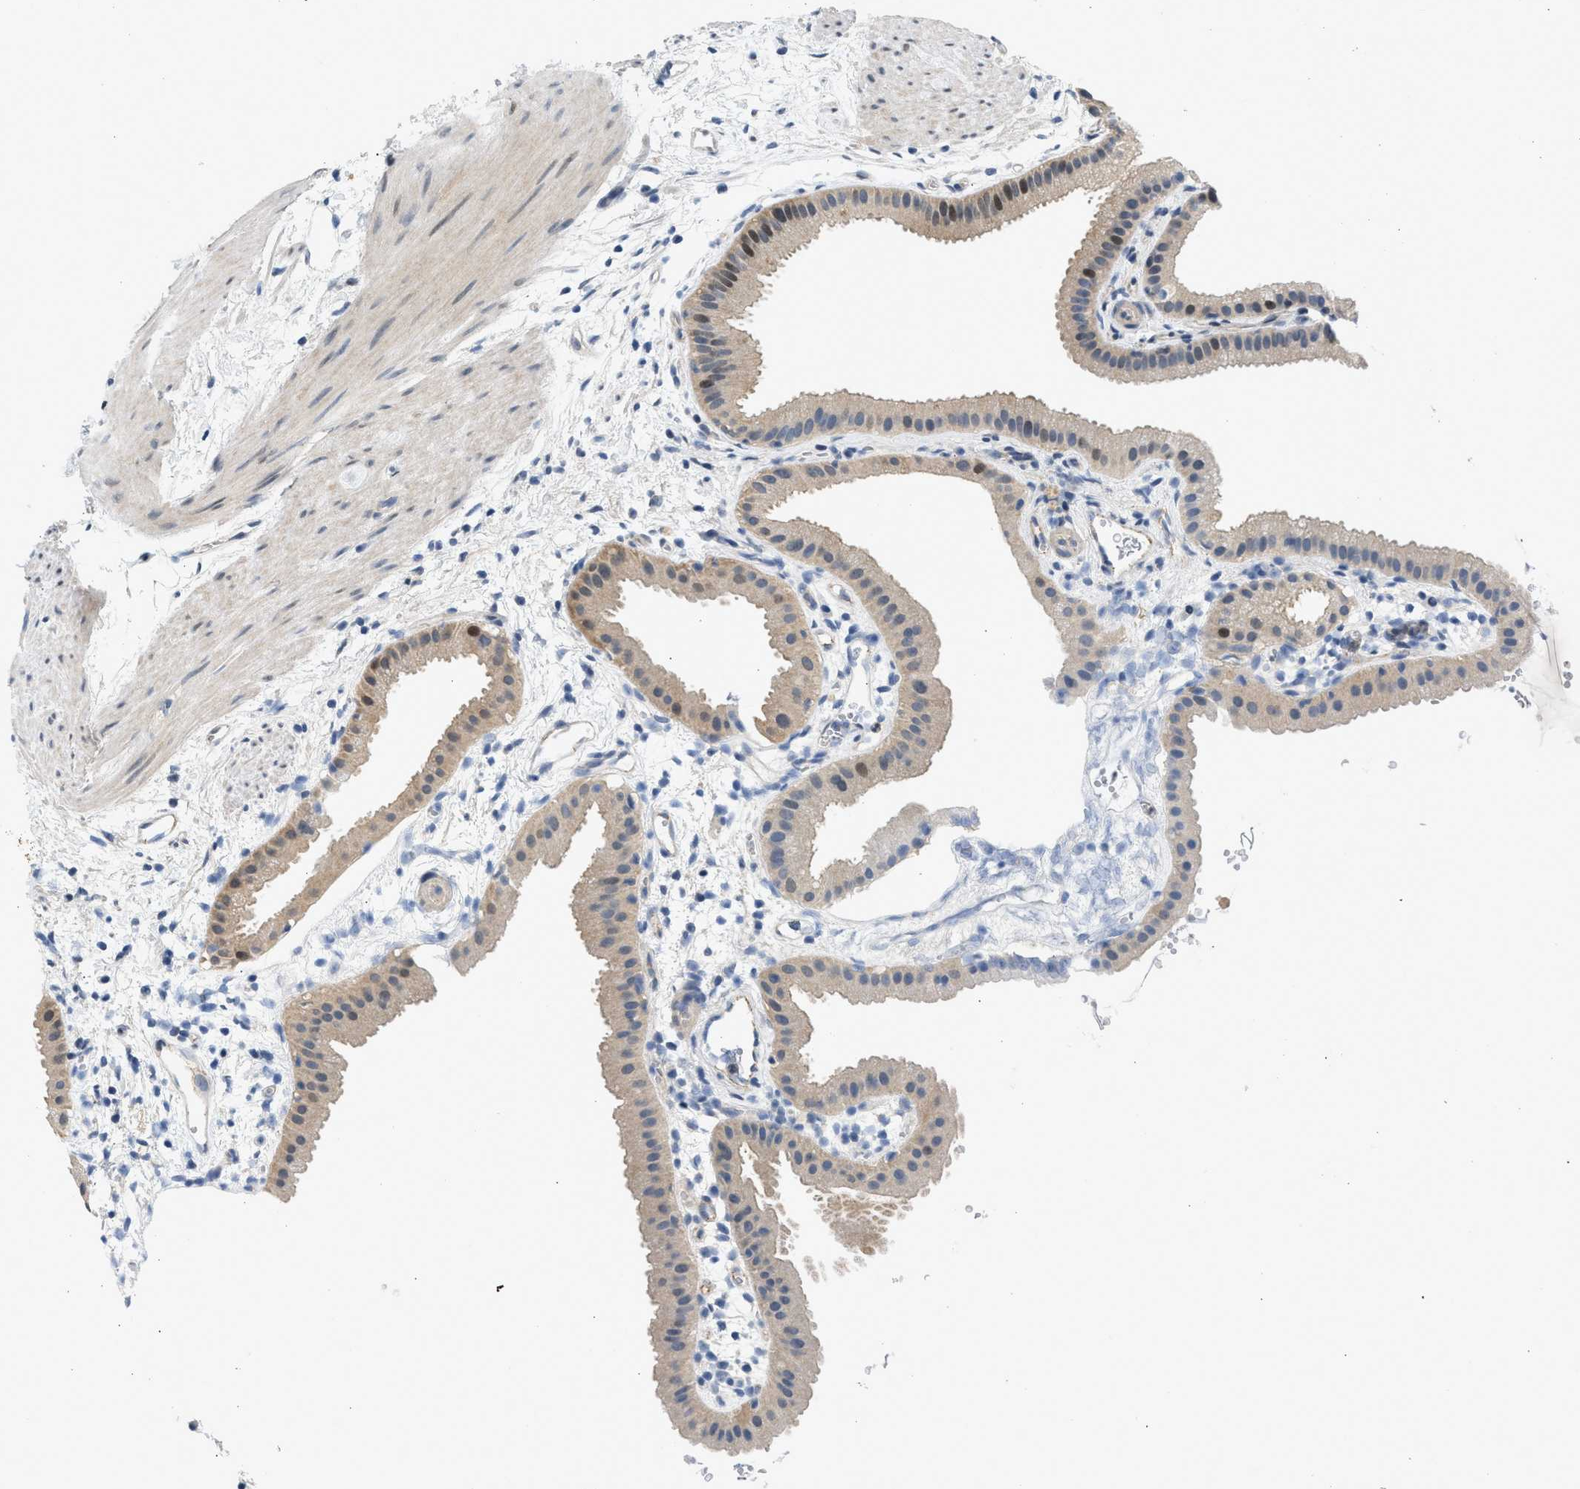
{"staining": {"intensity": "moderate", "quantity": ">75%", "location": "cytoplasmic/membranous,nuclear"}, "tissue": "gallbladder", "cell_type": "Glandular cells", "image_type": "normal", "snomed": [{"axis": "morphology", "description": "Normal tissue, NOS"}, {"axis": "topography", "description": "Gallbladder"}], "caption": "High-power microscopy captured an immunohistochemistry histopathology image of unremarkable gallbladder, revealing moderate cytoplasmic/membranous,nuclear expression in about >75% of glandular cells.", "gene": "OLIG3", "patient": {"sex": "female", "age": 64}}